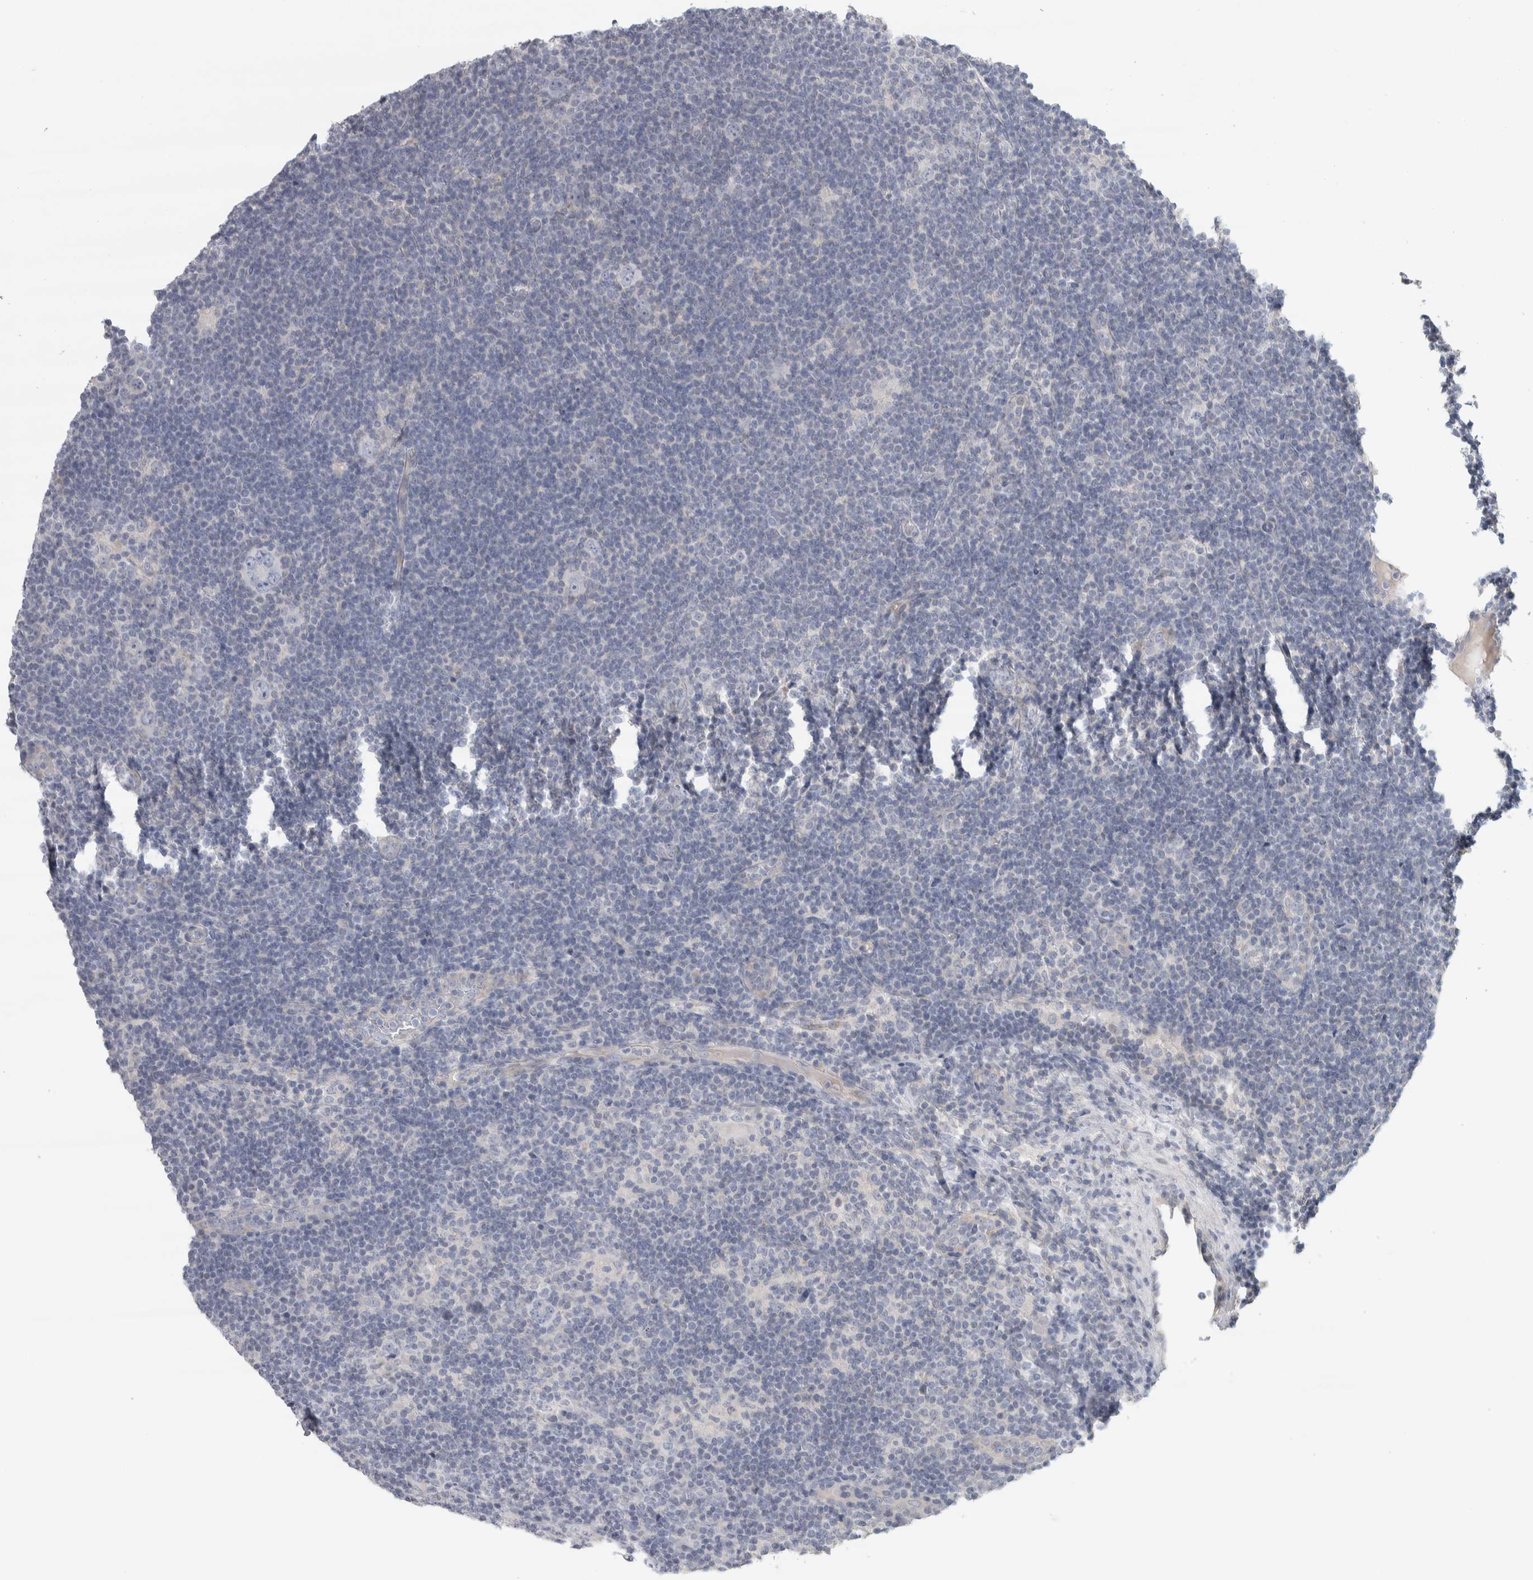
{"staining": {"intensity": "negative", "quantity": "none", "location": "none"}, "tissue": "lymphoma", "cell_type": "Tumor cells", "image_type": "cancer", "snomed": [{"axis": "morphology", "description": "Hodgkin's disease, NOS"}, {"axis": "topography", "description": "Lymph node"}], "caption": "Immunohistochemical staining of human Hodgkin's disease reveals no significant staining in tumor cells.", "gene": "DCXR", "patient": {"sex": "female", "age": 57}}